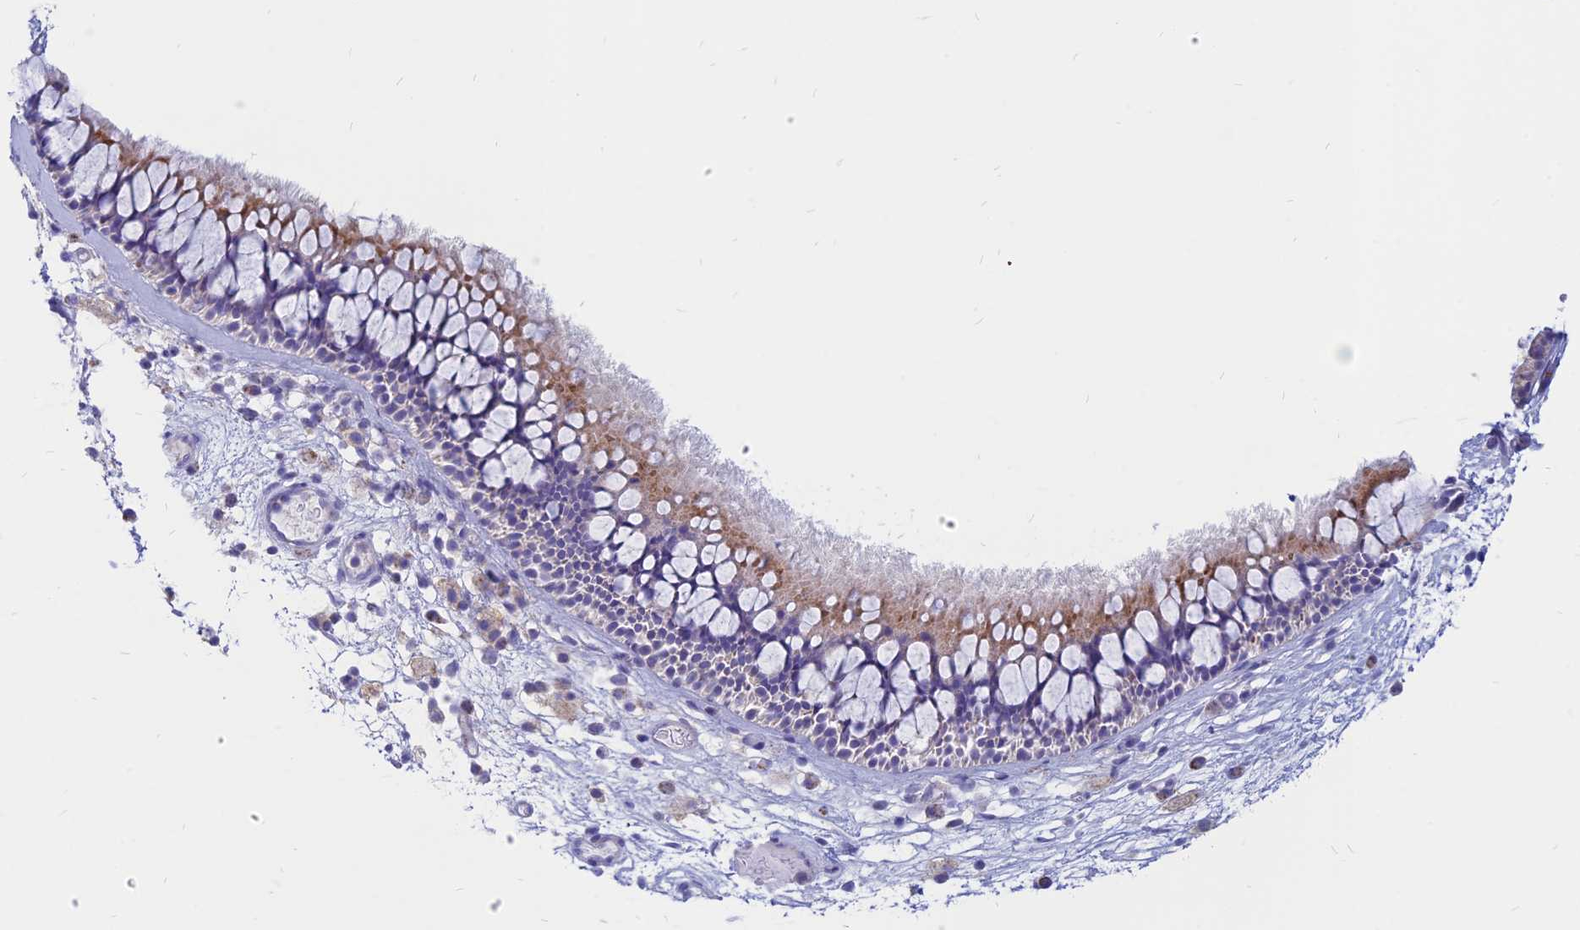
{"staining": {"intensity": "weak", "quantity": "25%-75%", "location": "cytoplasmic/membranous"}, "tissue": "nasopharynx", "cell_type": "Respiratory epithelial cells", "image_type": "normal", "snomed": [{"axis": "morphology", "description": "Normal tissue, NOS"}, {"axis": "morphology", "description": "Inflammation, NOS"}, {"axis": "morphology", "description": "Malignant melanoma, Metastatic site"}, {"axis": "topography", "description": "Nasopharynx"}], "caption": "Immunohistochemical staining of normal human nasopharynx demonstrates weak cytoplasmic/membranous protein expression in approximately 25%-75% of respiratory epithelial cells.", "gene": "PACC1", "patient": {"sex": "male", "age": 70}}